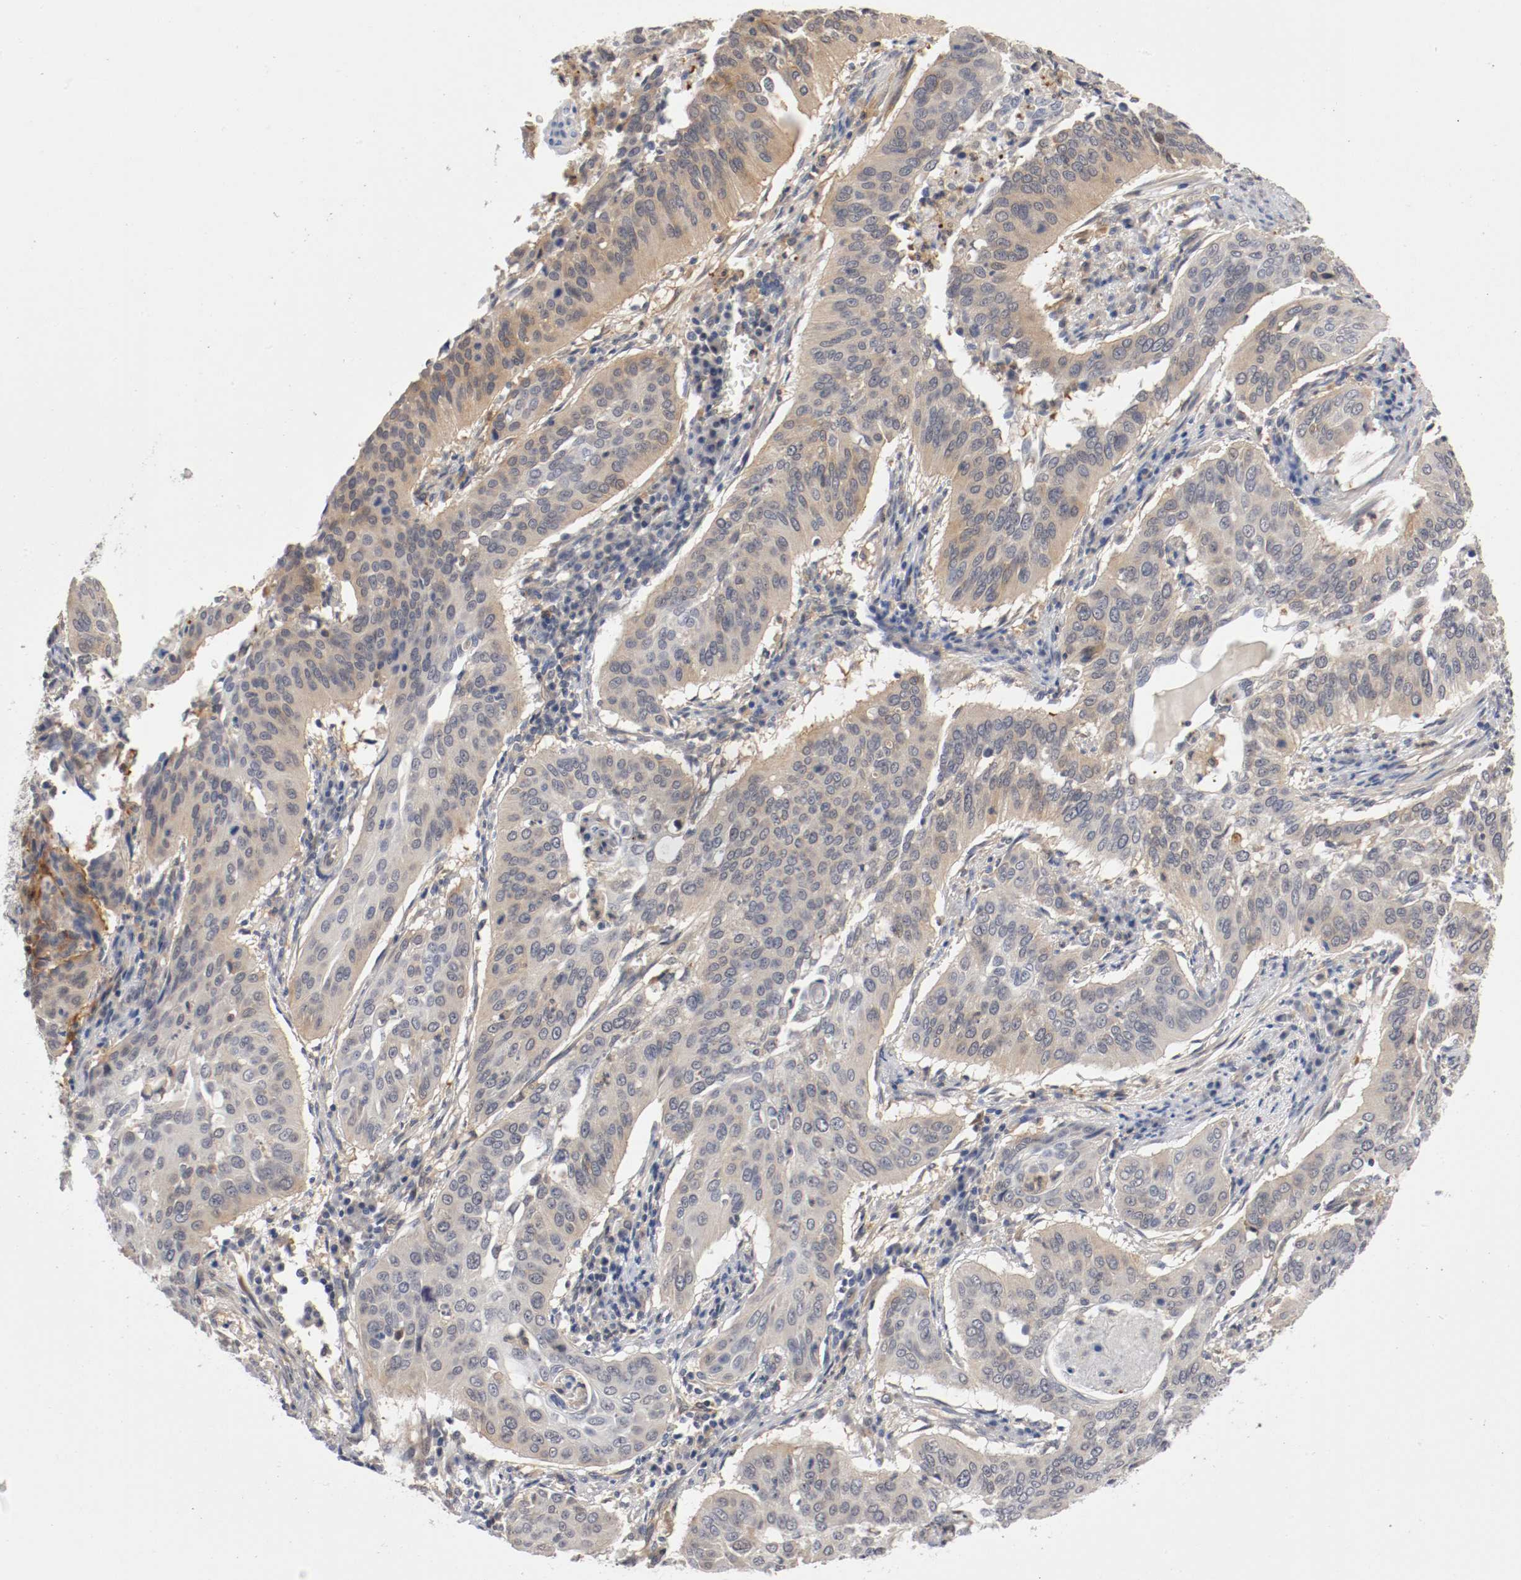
{"staining": {"intensity": "weak", "quantity": "<25%", "location": "cytoplasmic/membranous"}, "tissue": "cervical cancer", "cell_type": "Tumor cells", "image_type": "cancer", "snomed": [{"axis": "morphology", "description": "Squamous cell carcinoma, NOS"}, {"axis": "topography", "description": "Cervix"}], "caption": "Tumor cells are negative for protein expression in human cervical squamous cell carcinoma.", "gene": "RBM23", "patient": {"sex": "female", "age": 39}}